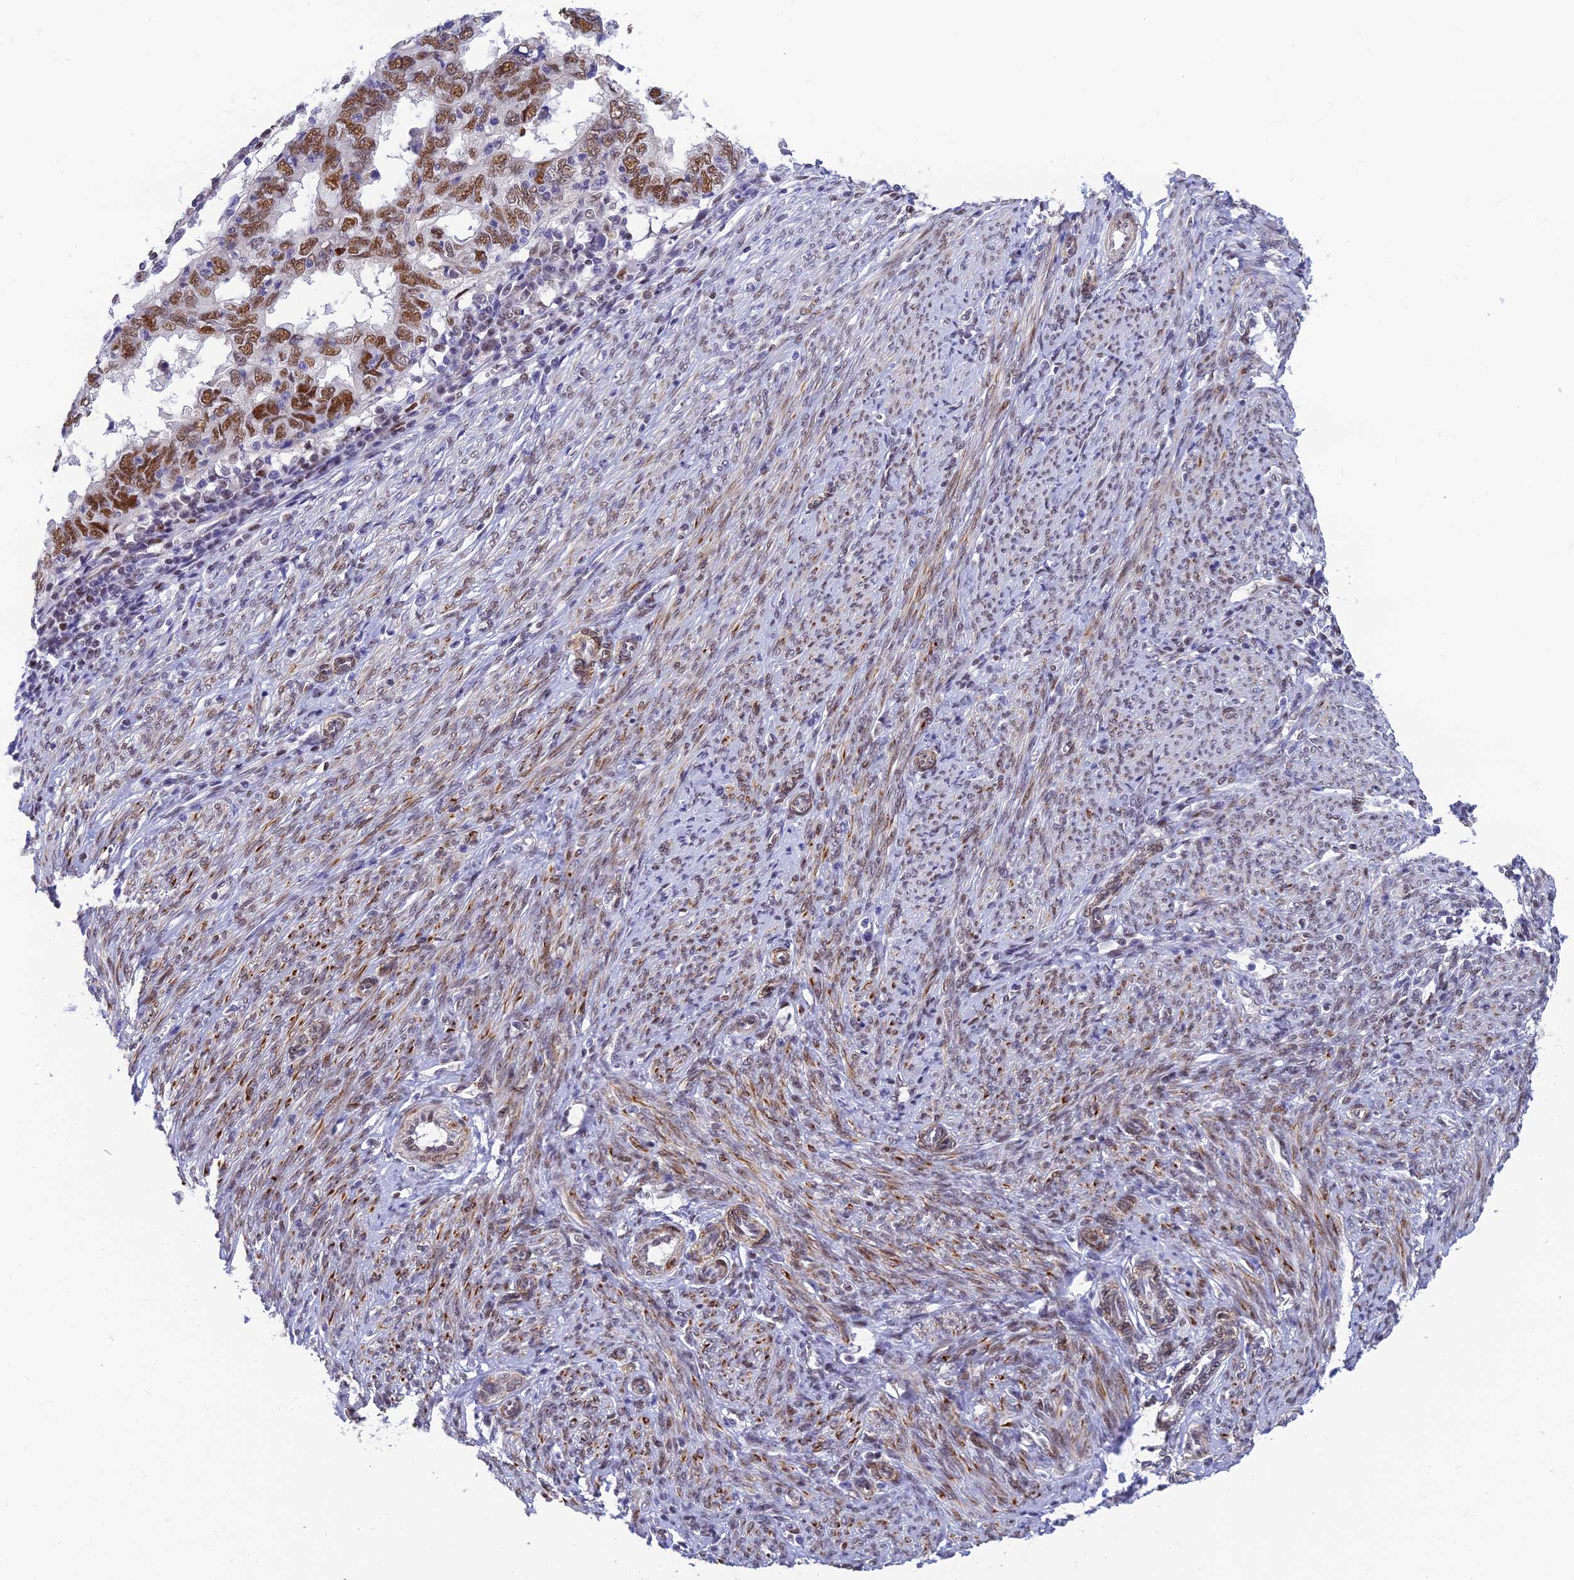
{"staining": {"intensity": "moderate", "quantity": ">75%", "location": "nuclear"}, "tissue": "endometrial cancer", "cell_type": "Tumor cells", "image_type": "cancer", "snomed": [{"axis": "morphology", "description": "Adenocarcinoma, NOS"}, {"axis": "topography", "description": "Uterus"}], "caption": "The histopathology image exhibits a brown stain indicating the presence of a protein in the nuclear of tumor cells in adenocarcinoma (endometrial).", "gene": "CLK4", "patient": {"sex": "female", "age": 77}}